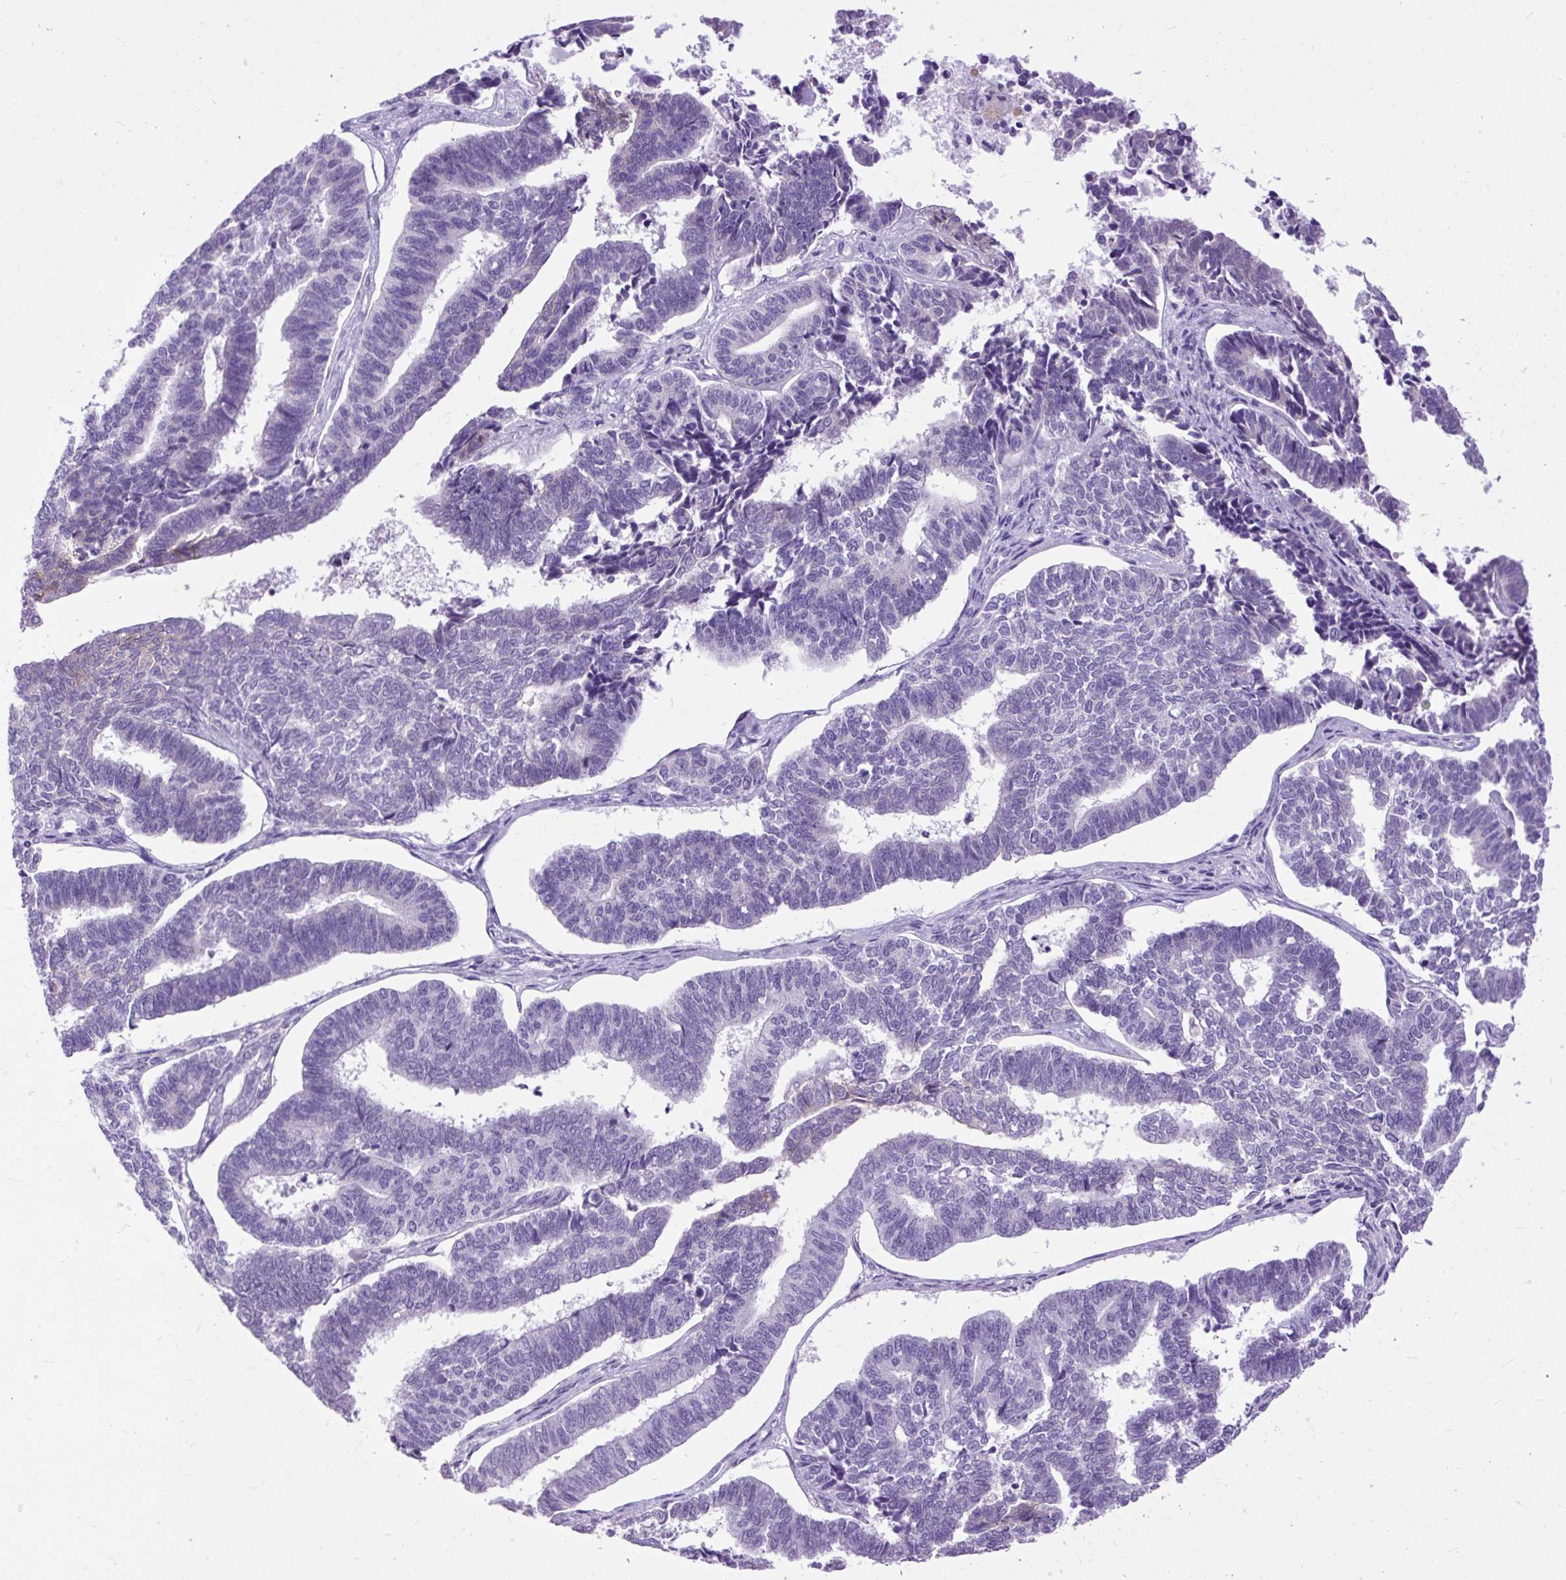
{"staining": {"intensity": "moderate", "quantity": "<25%", "location": "cytoplasmic/membranous"}, "tissue": "endometrial cancer", "cell_type": "Tumor cells", "image_type": "cancer", "snomed": [{"axis": "morphology", "description": "Adenocarcinoma, NOS"}, {"axis": "topography", "description": "Endometrium"}], "caption": "High-power microscopy captured an IHC image of endometrial adenocarcinoma, revealing moderate cytoplasmic/membranous staining in about <25% of tumor cells. The staining was performed using DAB, with brown indicating positive protein expression. Nuclei are stained blue with hematoxylin.", "gene": "ZNF256", "patient": {"sex": "female", "age": 70}}